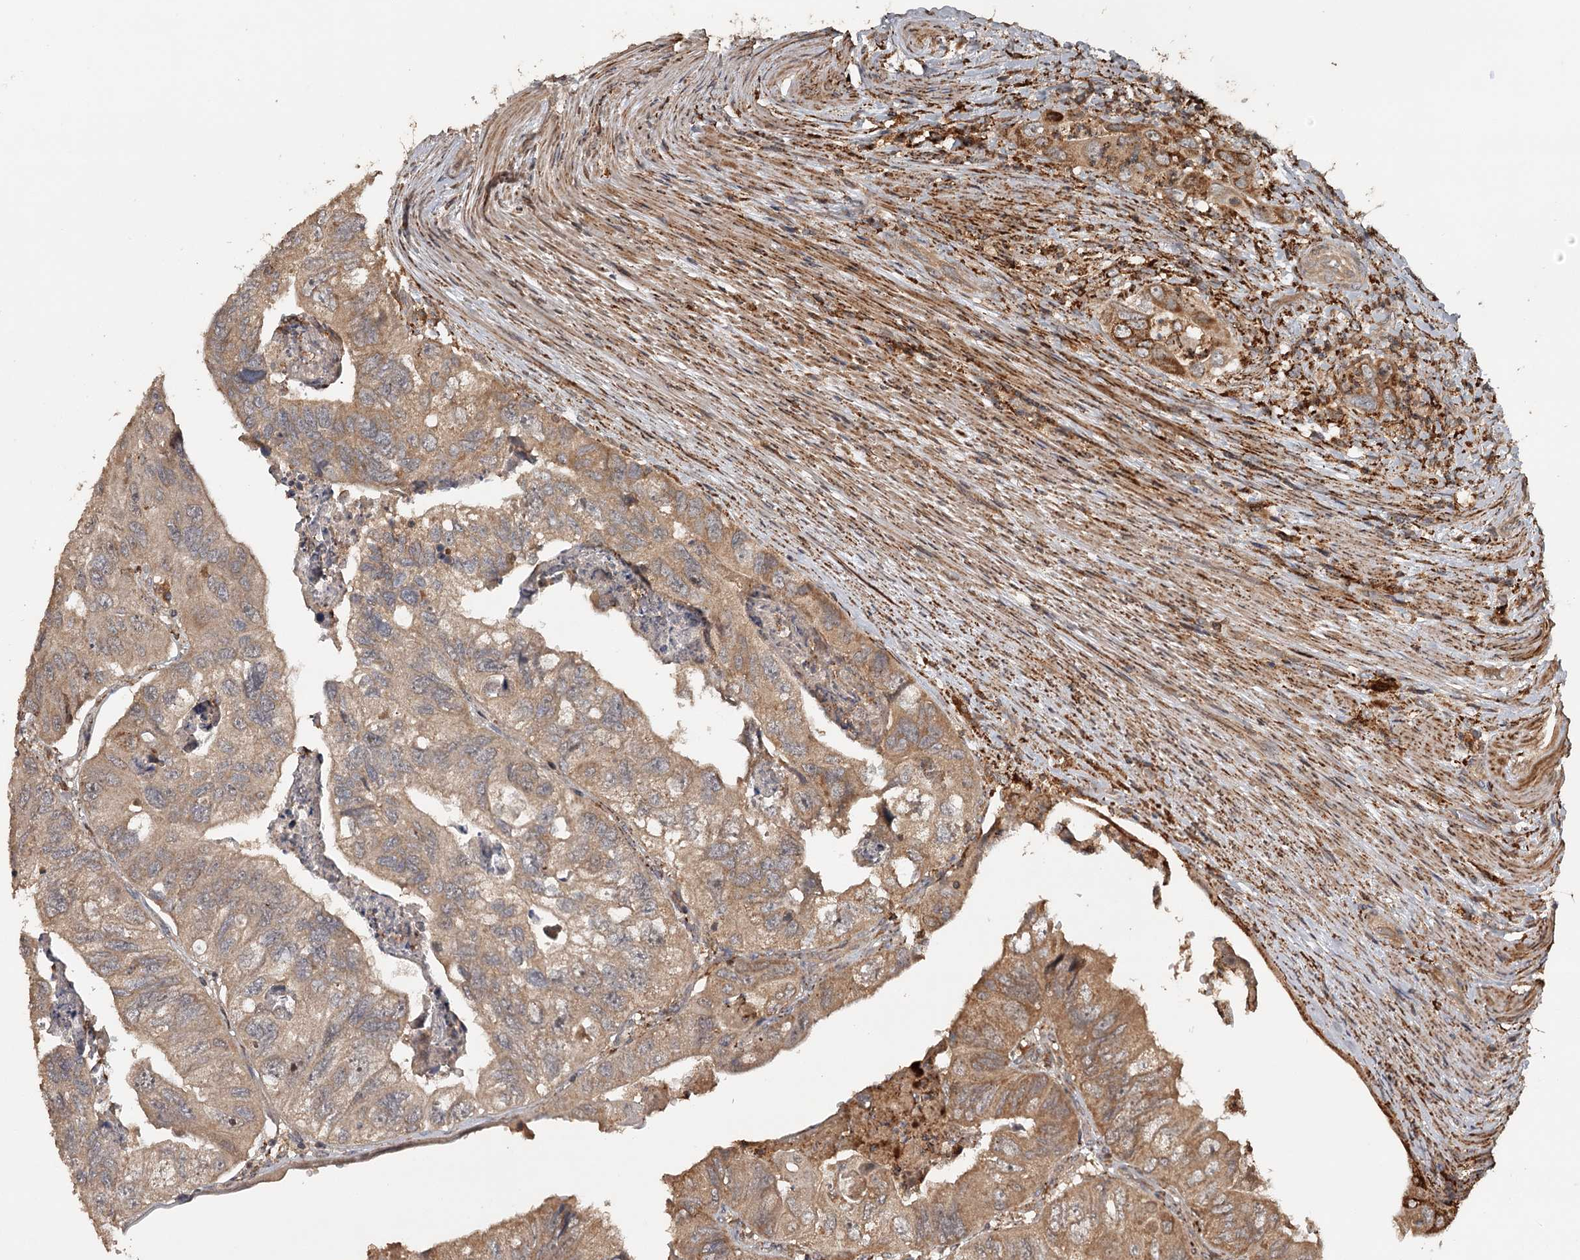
{"staining": {"intensity": "moderate", "quantity": ">75%", "location": "cytoplasmic/membranous"}, "tissue": "colorectal cancer", "cell_type": "Tumor cells", "image_type": "cancer", "snomed": [{"axis": "morphology", "description": "Adenocarcinoma, NOS"}, {"axis": "topography", "description": "Rectum"}], "caption": "Colorectal adenocarcinoma tissue demonstrates moderate cytoplasmic/membranous expression in approximately >75% of tumor cells", "gene": "FAXC", "patient": {"sex": "male", "age": 63}}